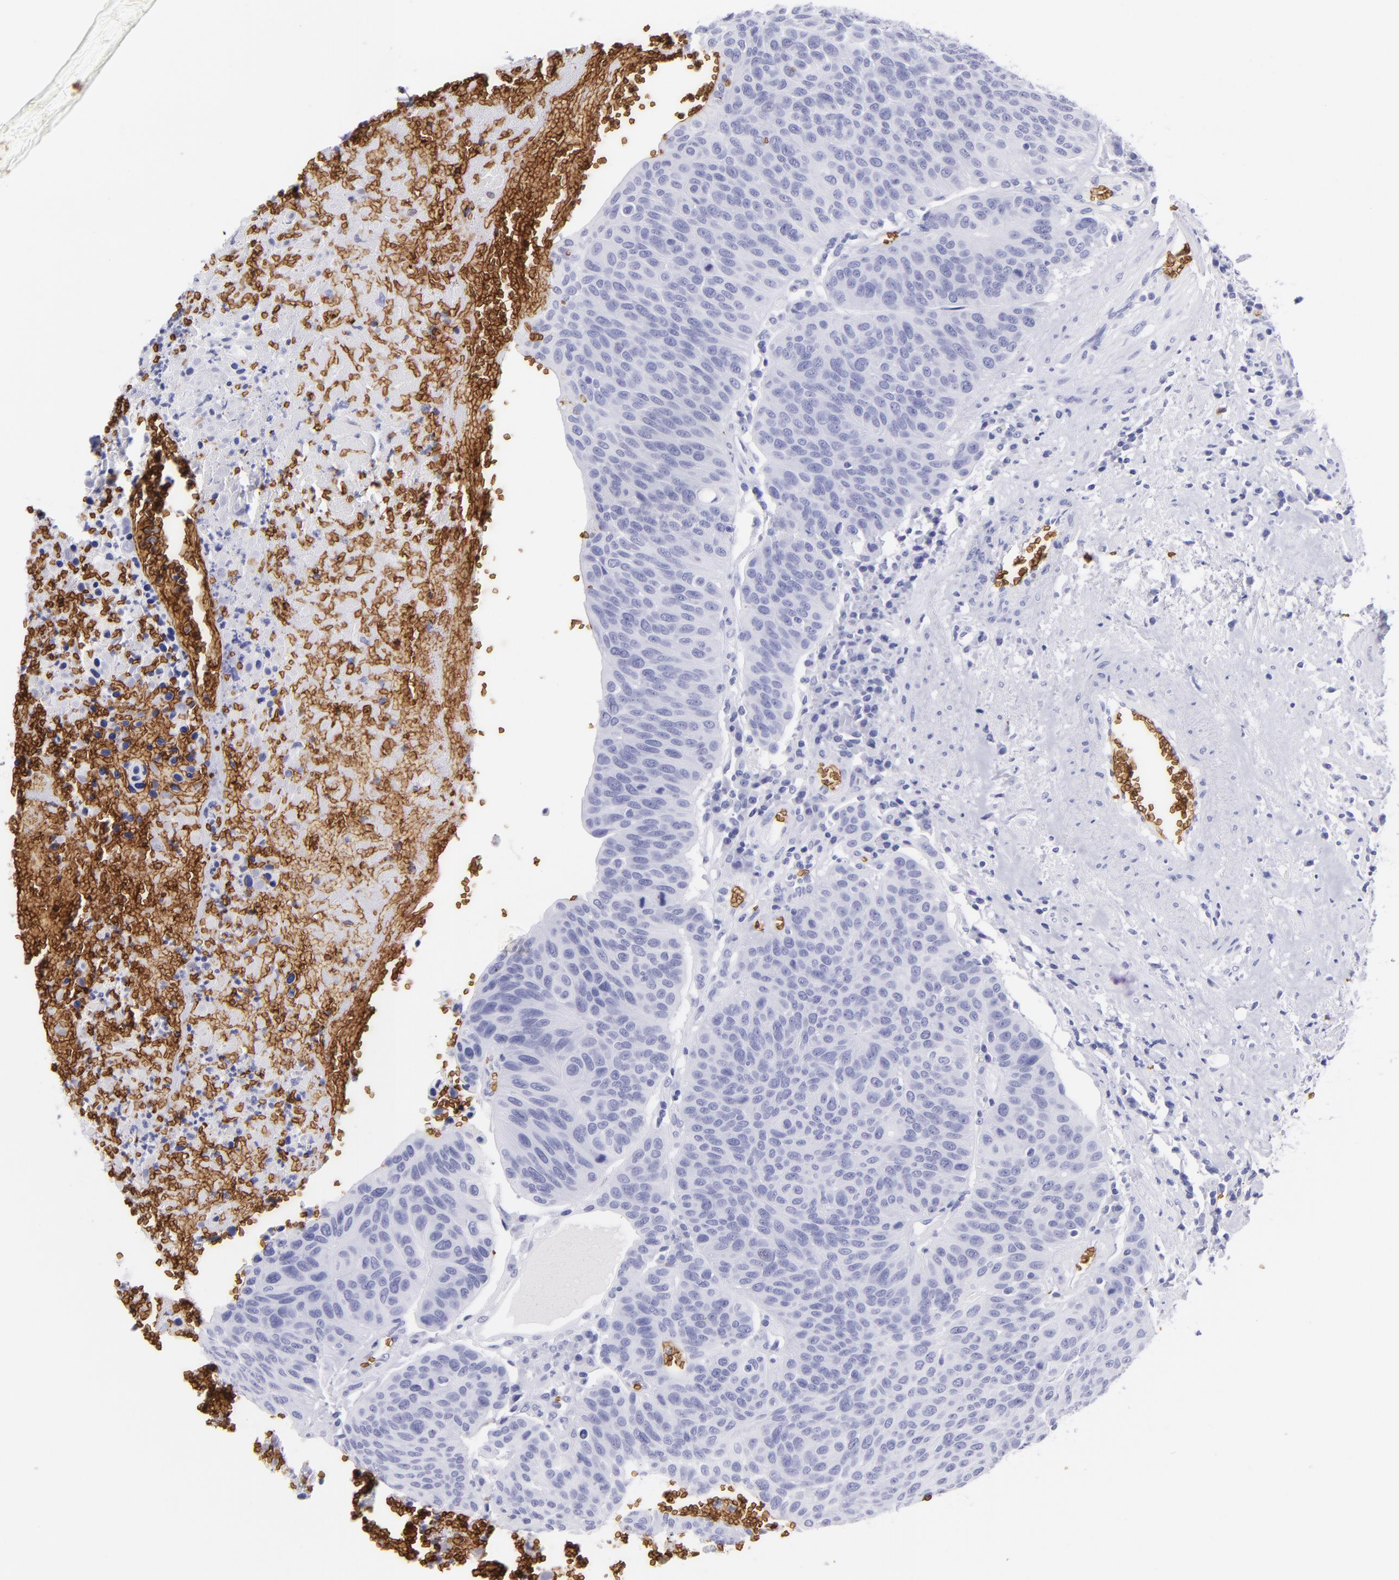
{"staining": {"intensity": "negative", "quantity": "none", "location": "none"}, "tissue": "urothelial cancer", "cell_type": "Tumor cells", "image_type": "cancer", "snomed": [{"axis": "morphology", "description": "Urothelial carcinoma, High grade"}, {"axis": "topography", "description": "Urinary bladder"}], "caption": "Tumor cells show no significant expression in urothelial cancer.", "gene": "GYPA", "patient": {"sex": "male", "age": 66}}